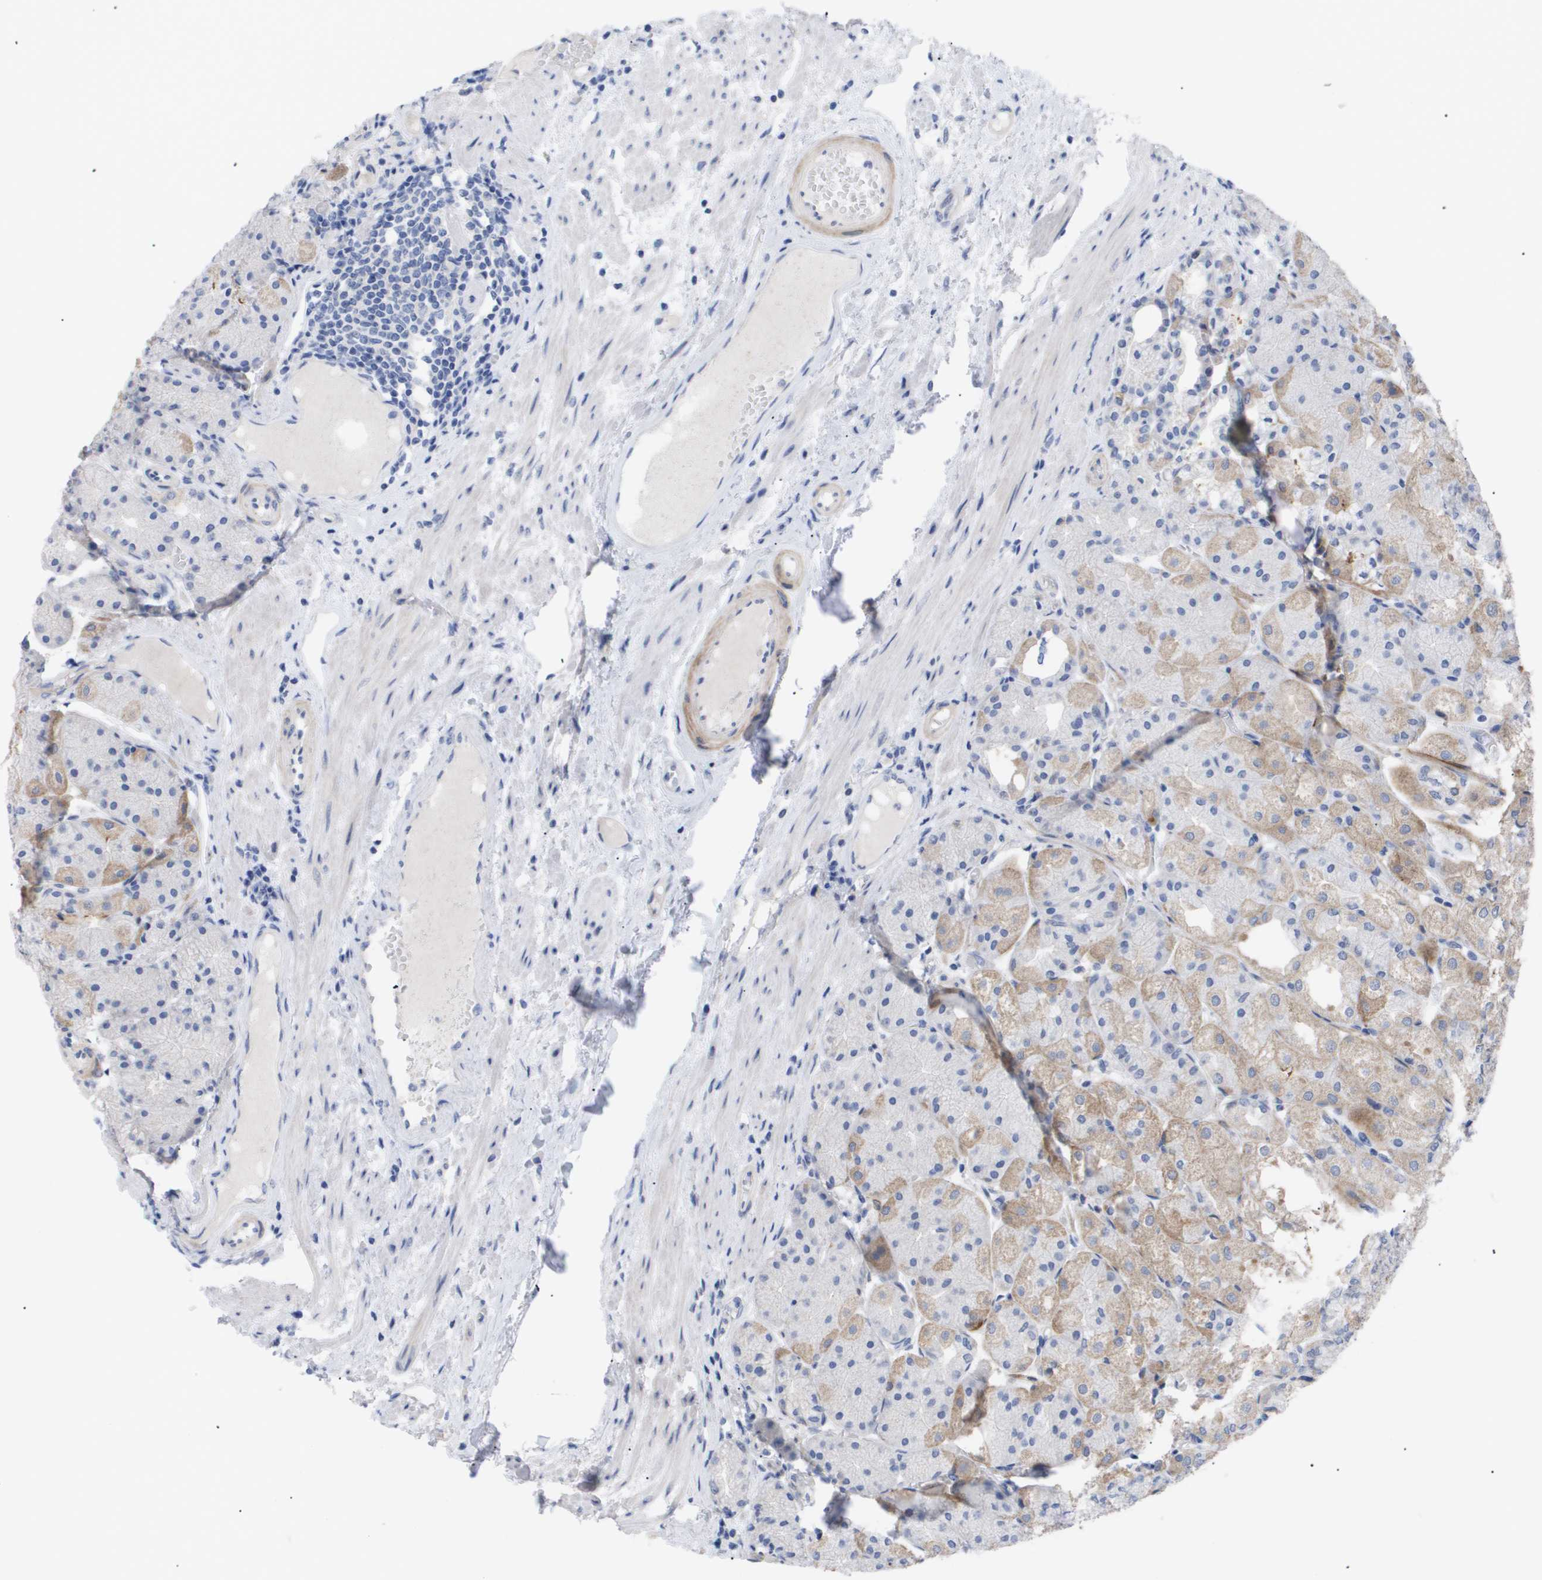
{"staining": {"intensity": "weak", "quantity": "25%-75%", "location": "cytoplasmic/membranous"}, "tissue": "stomach", "cell_type": "Glandular cells", "image_type": "normal", "snomed": [{"axis": "morphology", "description": "Normal tissue, NOS"}, {"axis": "topography", "description": "Stomach, upper"}], "caption": "Protein staining demonstrates weak cytoplasmic/membranous expression in approximately 25%-75% of glandular cells in unremarkable stomach.", "gene": "CAV3", "patient": {"sex": "male", "age": 72}}